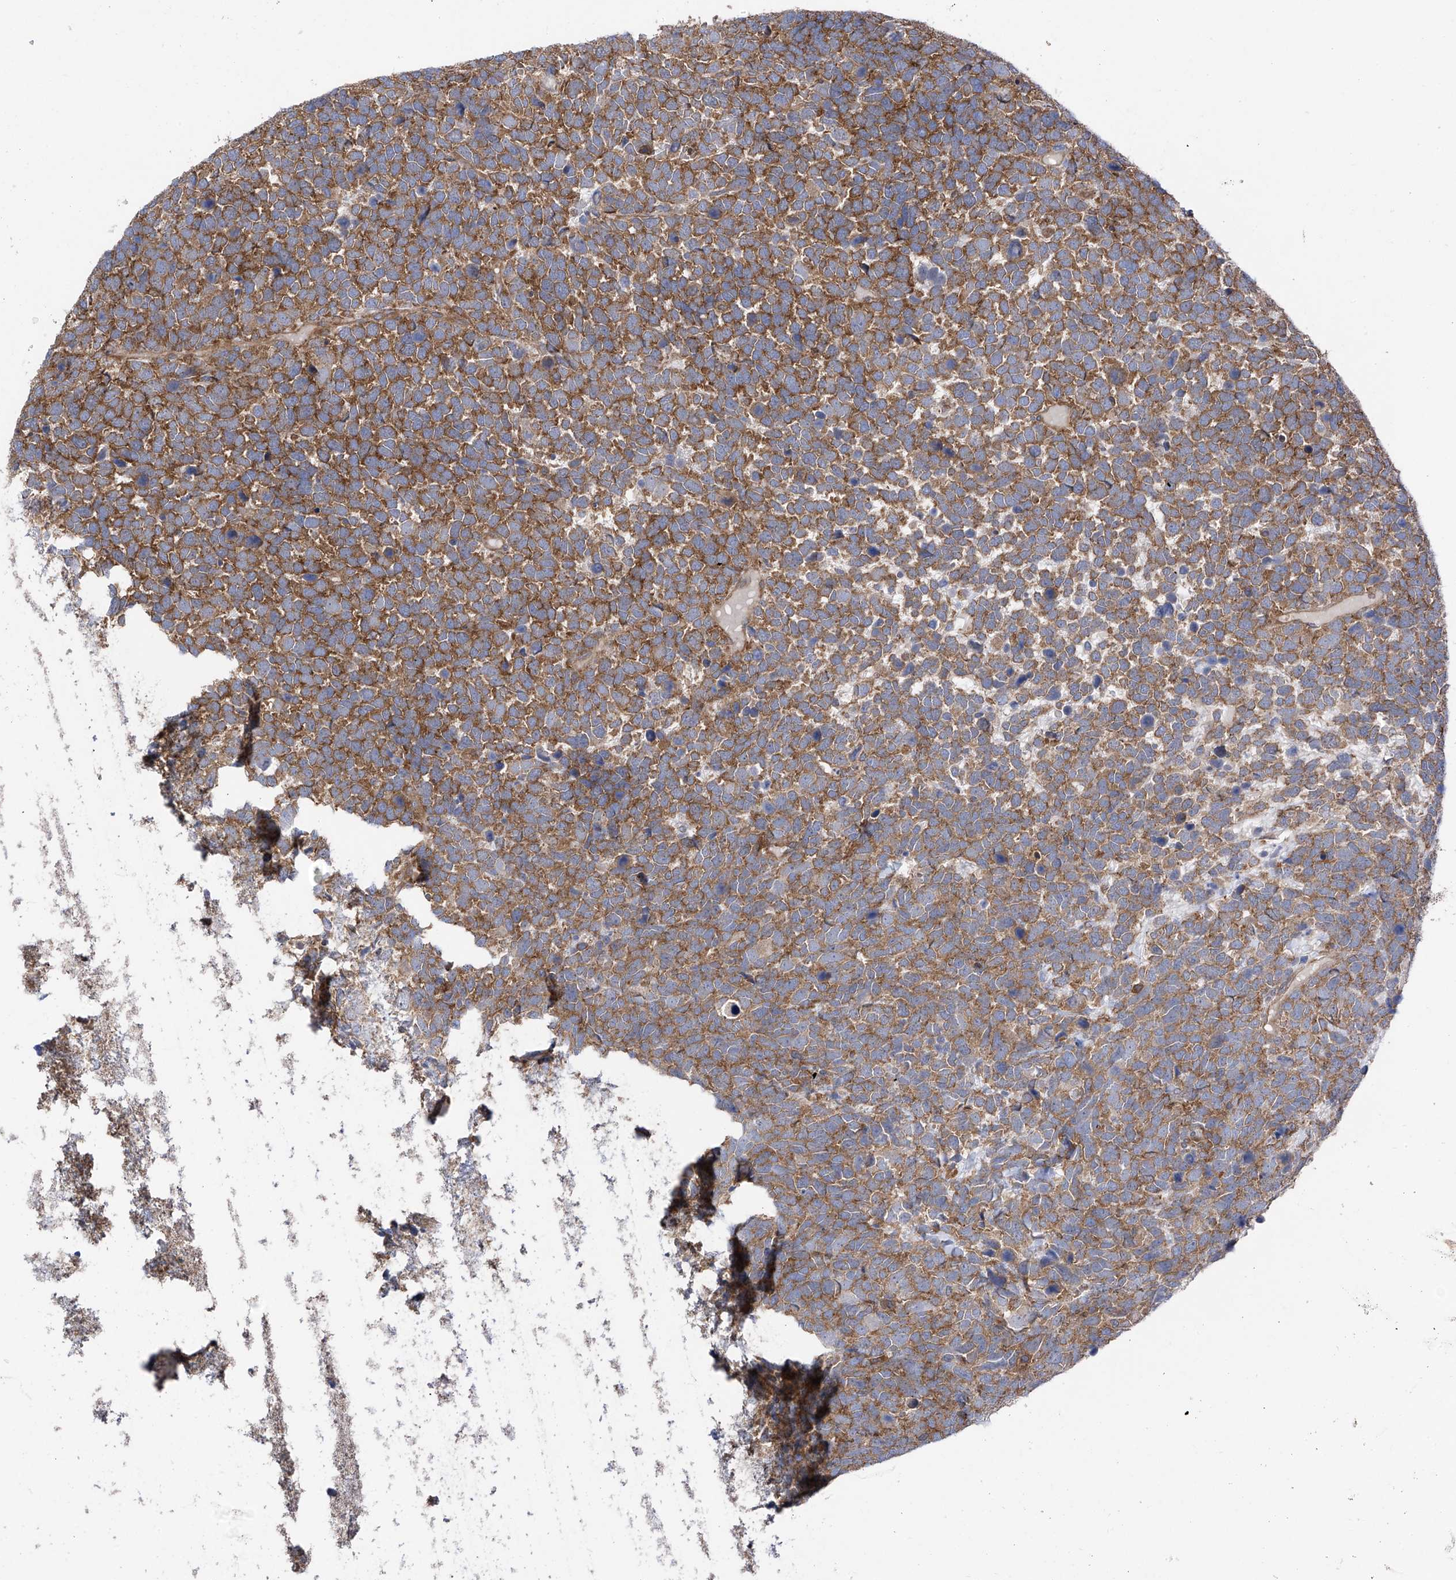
{"staining": {"intensity": "moderate", "quantity": ">75%", "location": "cytoplasmic/membranous"}, "tissue": "urothelial cancer", "cell_type": "Tumor cells", "image_type": "cancer", "snomed": [{"axis": "morphology", "description": "Urothelial carcinoma, High grade"}, {"axis": "topography", "description": "Urinary bladder"}], "caption": "Brown immunohistochemical staining in human urothelial carcinoma (high-grade) displays moderate cytoplasmic/membranous expression in about >75% of tumor cells. The staining is performed using DAB brown chromogen to label protein expression. The nuclei are counter-stained blue using hematoxylin.", "gene": "CHPF", "patient": {"sex": "female", "age": 82}}